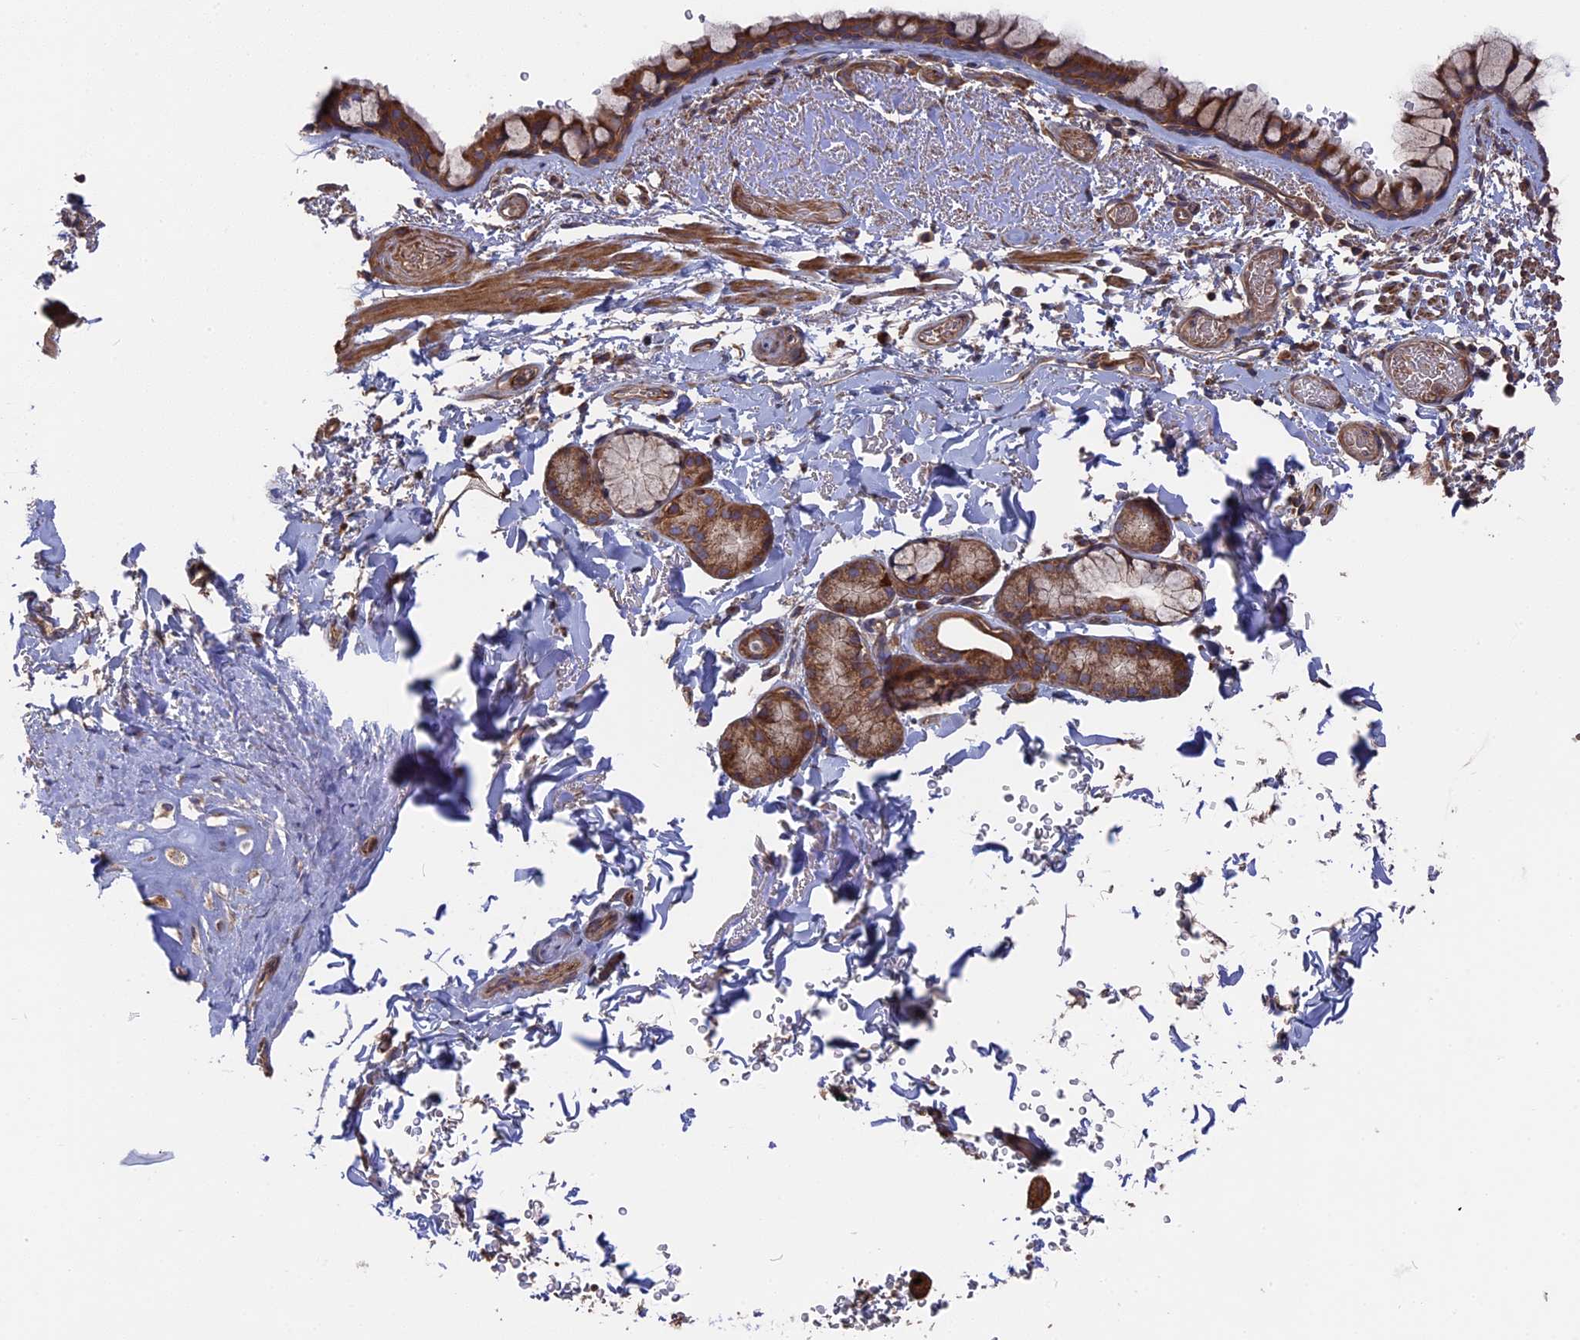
{"staining": {"intensity": "moderate", "quantity": ">75%", "location": "cytoplasmic/membranous"}, "tissue": "bronchus", "cell_type": "Respiratory epithelial cells", "image_type": "normal", "snomed": [{"axis": "morphology", "description": "Normal tissue, NOS"}, {"axis": "topography", "description": "Bronchus"}], "caption": "Immunohistochemistry (IHC) image of benign bronchus stained for a protein (brown), which exhibits medium levels of moderate cytoplasmic/membranous expression in approximately >75% of respiratory epithelial cells.", "gene": "TELO2", "patient": {"sex": "male", "age": 65}}